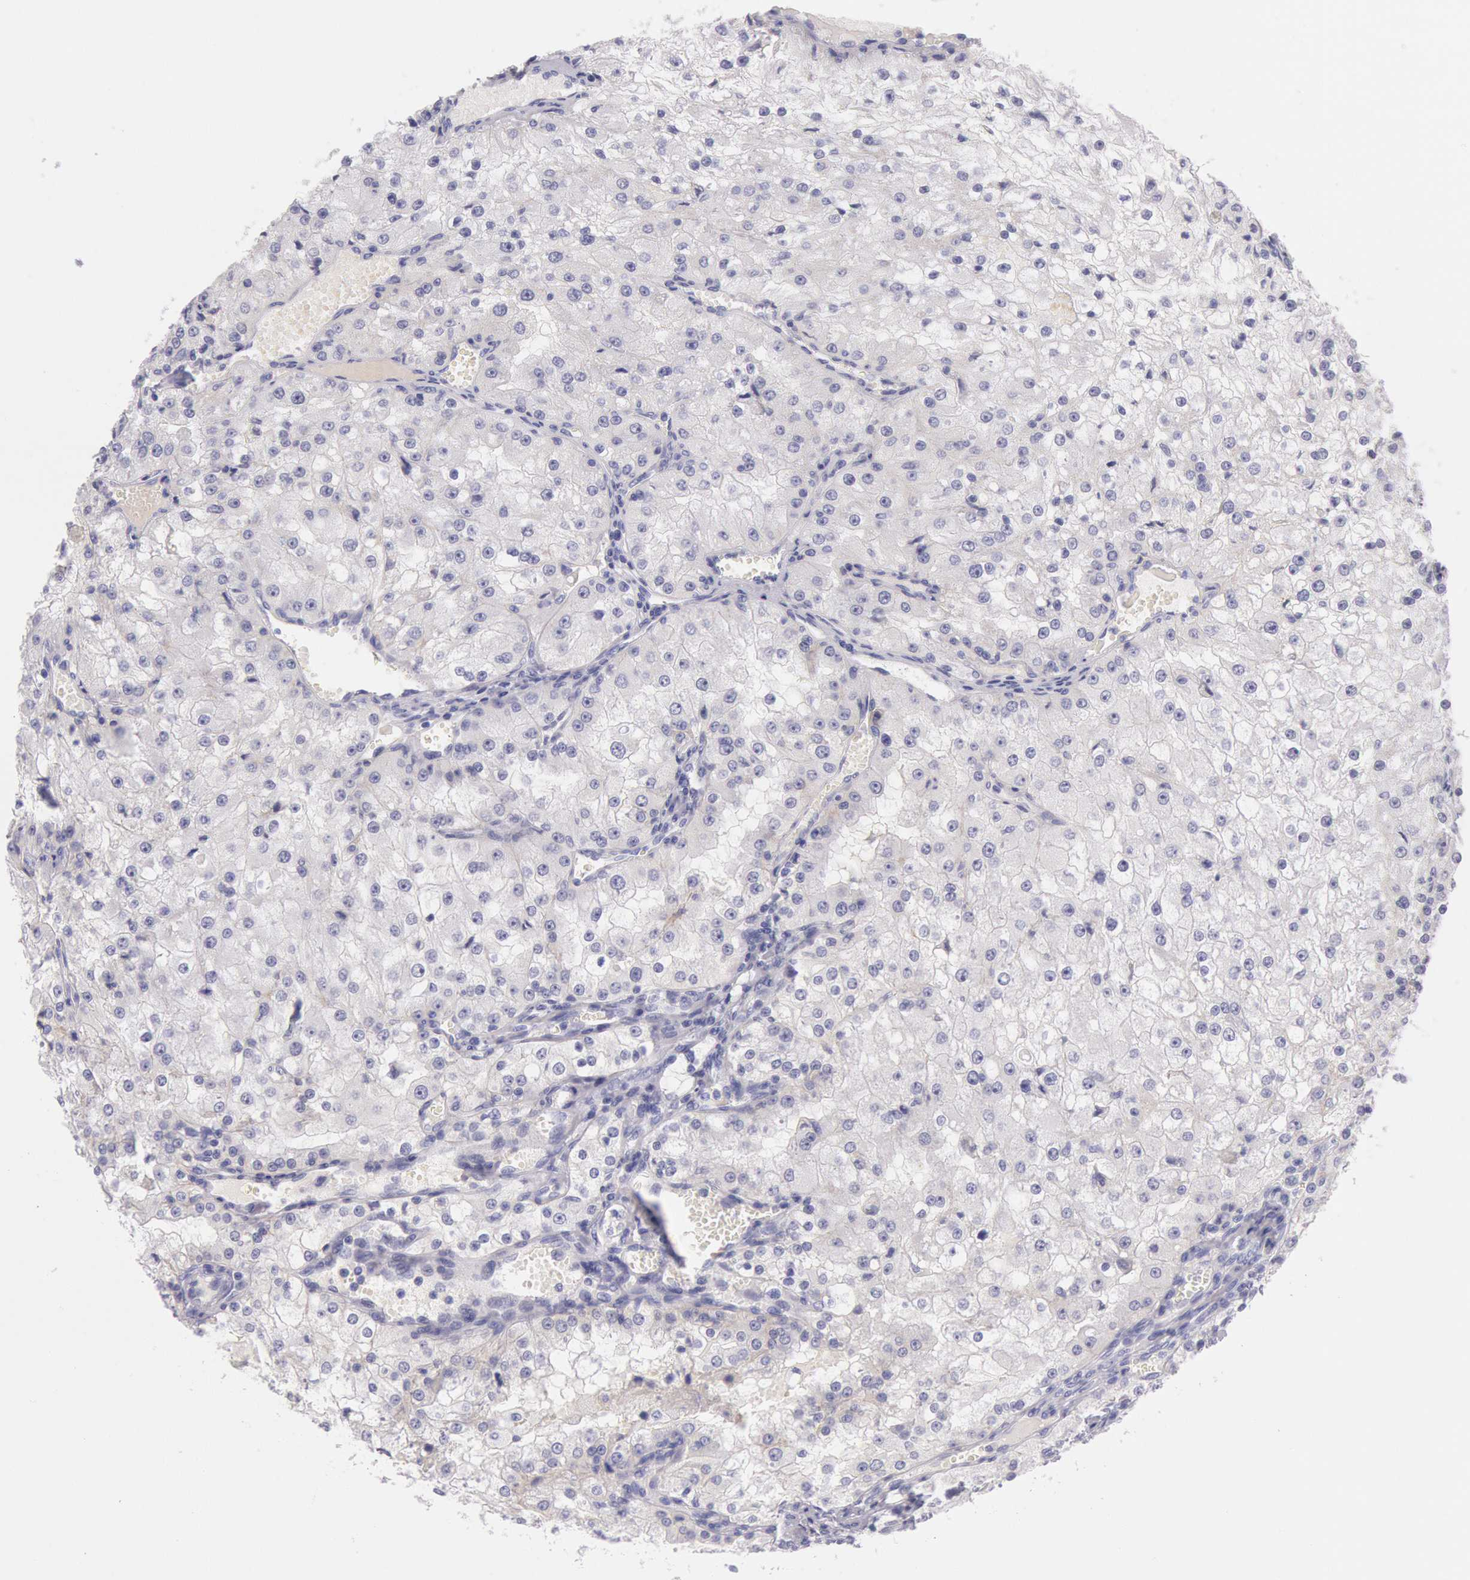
{"staining": {"intensity": "negative", "quantity": "none", "location": "none"}, "tissue": "renal cancer", "cell_type": "Tumor cells", "image_type": "cancer", "snomed": [{"axis": "morphology", "description": "Adenocarcinoma, NOS"}, {"axis": "topography", "description": "Kidney"}], "caption": "An immunohistochemistry (IHC) micrograph of renal cancer is shown. There is no staining in tumor cells of renal cancer.", "gene": "EGFR", "patient": {"sex": "female", "age": 74}}